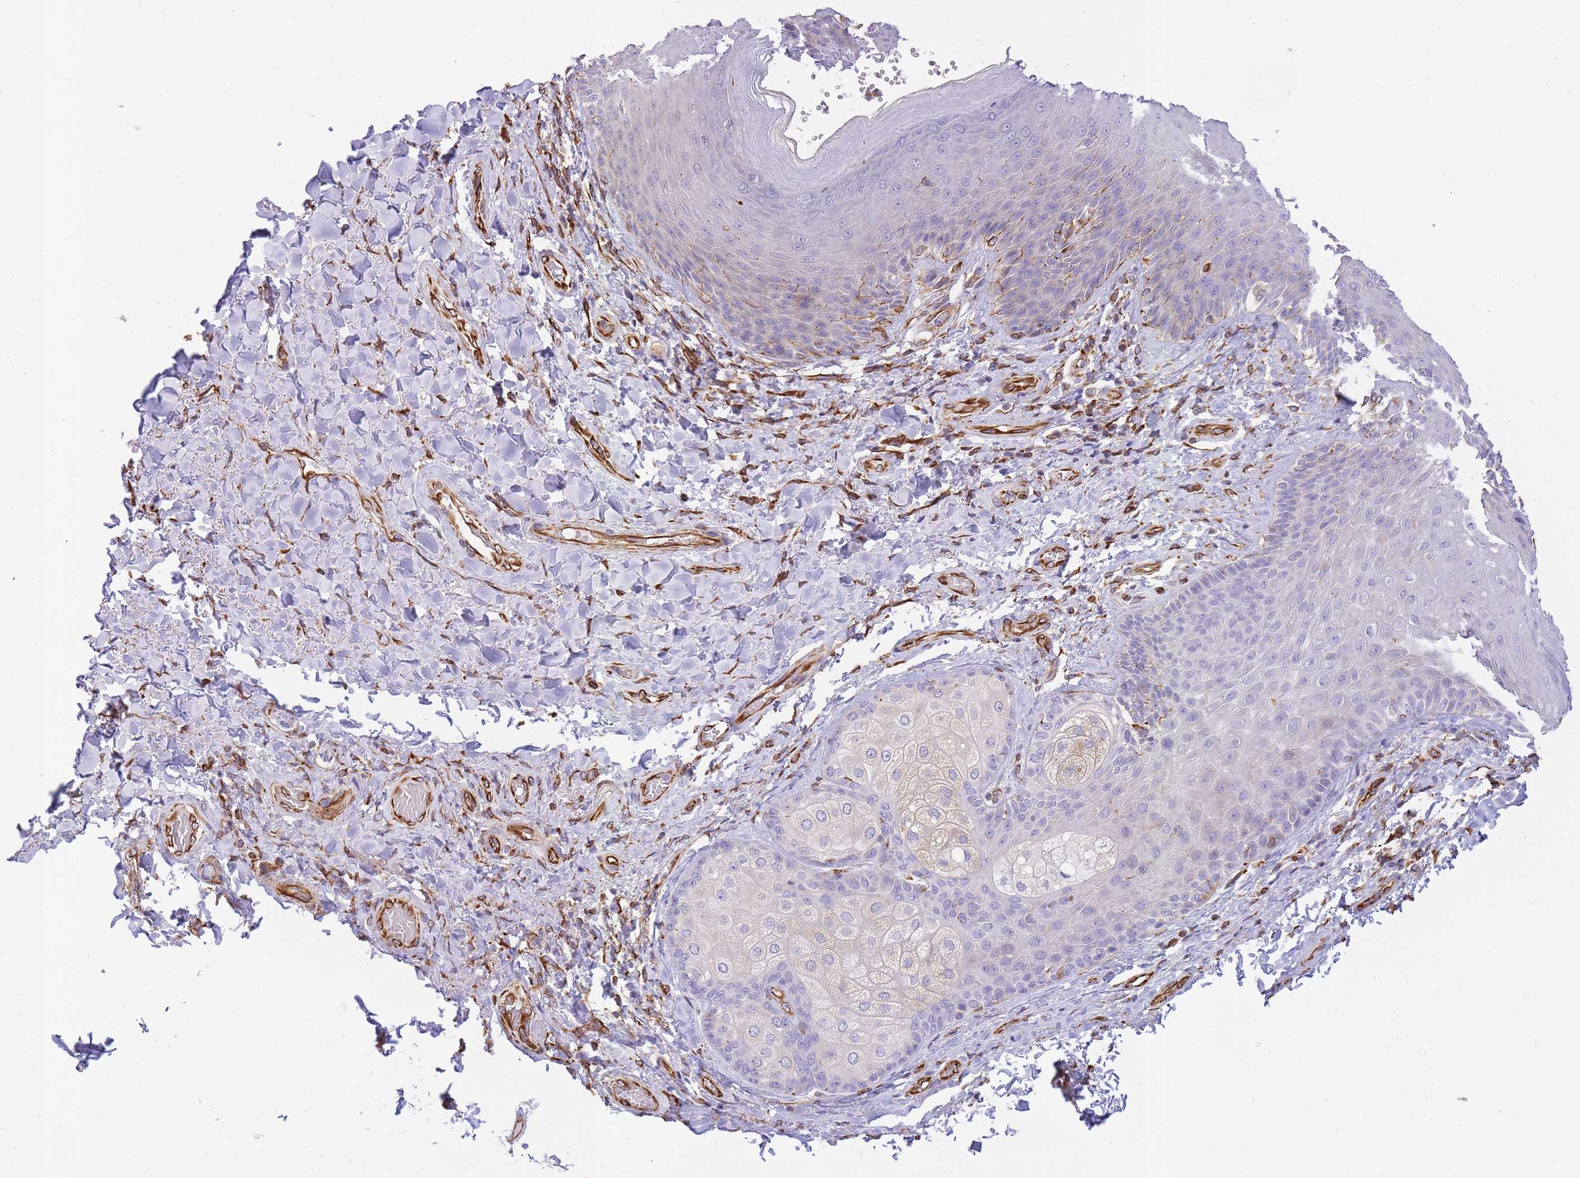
{"staining": {"intensity": "weak", "quantity": "<25%", "location": "cytoplasmic/membranous"}, "tissue": "skin", "cell_type": "Epidermal cells", "image_type": "normal", "snomed": [{"axis": "morphology", "description": "Normal tissue, NOS"}, {"axis": "topography", "description": "Anal"}], "caption": "An immunohistochemistry image of benign skin is shown. There is no staining in epidermal cells of skin. The staining is performed using DAB (3,3'-diaminobenzidine) brown chromogen with nuclei counter-stained in using hematoxylin.", "gene": "ECPAS", "patient": {"sex": "female", "age": 89}}